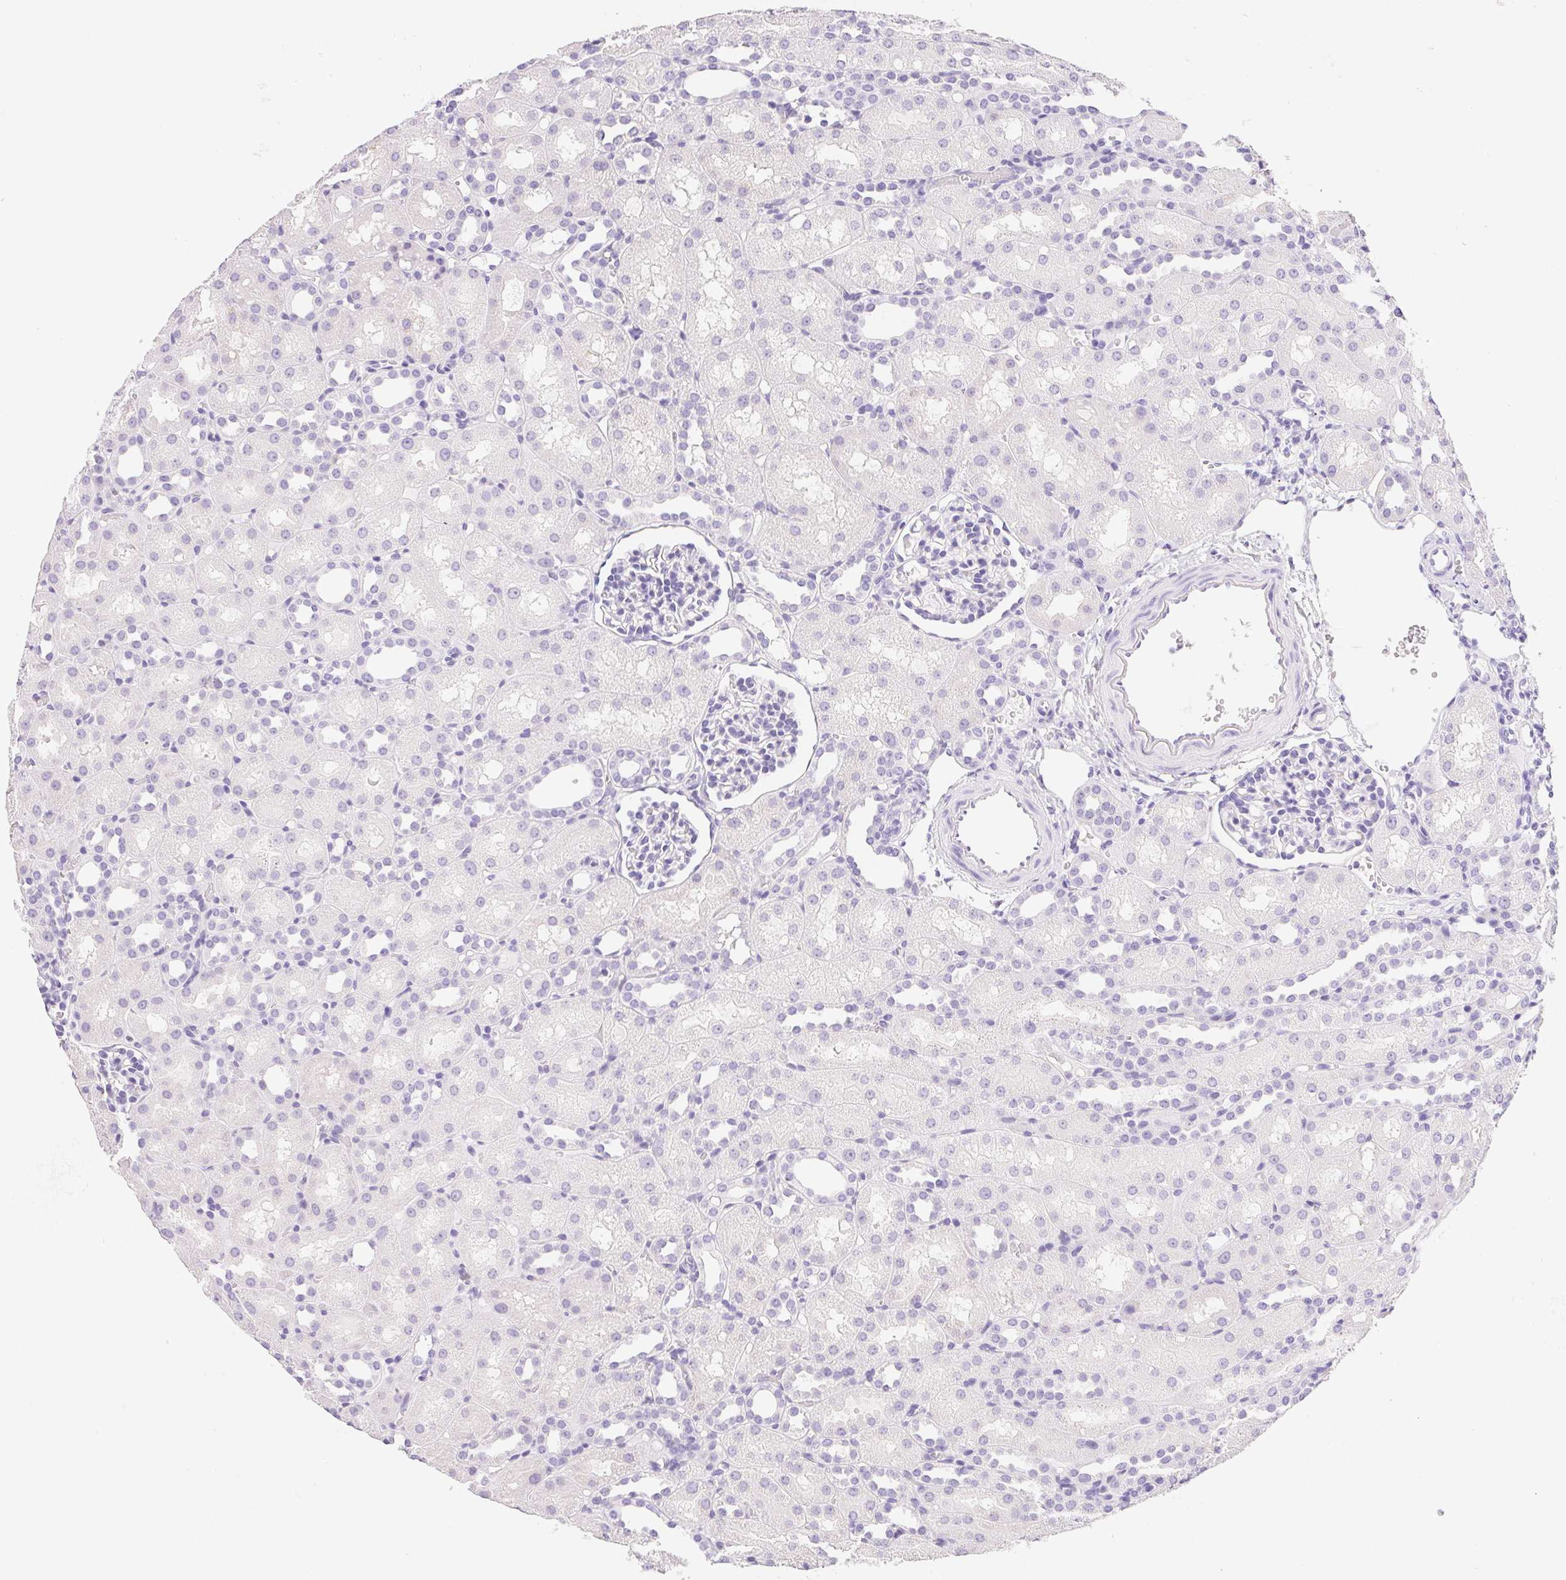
{"staining": {"intensity": "negative", "quantity": "none", "location": "none"}, "tissue": "kidney", "cell_type": "Cells in glomeruli", "image_type": "normal", "snomed": [{"axis": "morphology", "description": "Normal tissue, NOS"}, {"axis": "topography", "description": "Kidney"}], "caption": "This is an IHC photomicrograph of normal human kidney. There is no expression in cells in glomeruli.", "gene": "ASGR2", "patient": {"sex": "male", "age": 1}}